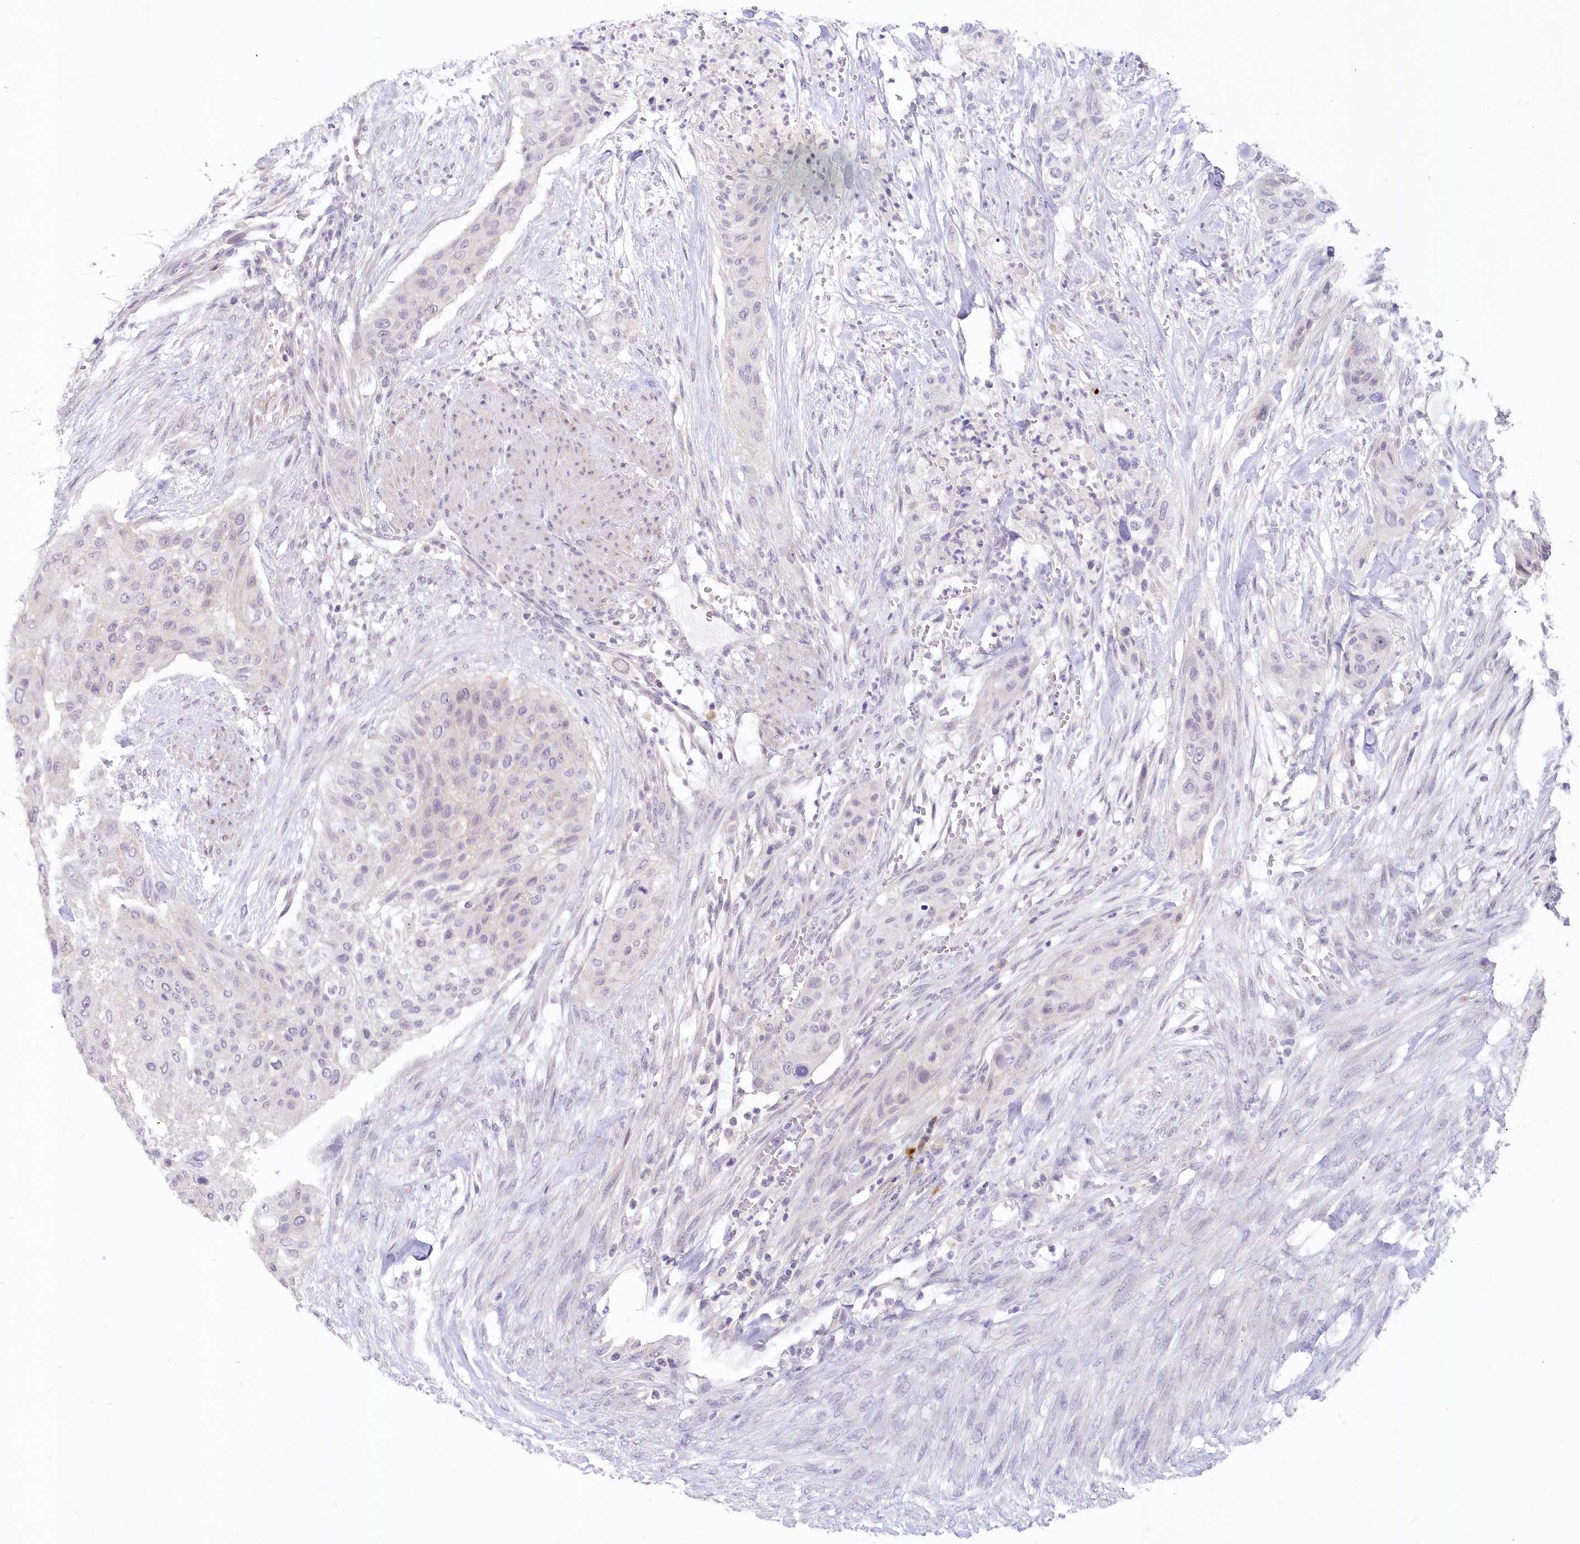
{"staining": {"intensity": "negative", "quantity": "none", "location": "none"}, "tissue": "urothelial cancer", "cell_type": "Tumor cells", "image_type": "cancer", "snomed": [{"axis": "morphology", "description": "Urothelial carcinoma, High grade"}, {"axis": "topography", "description": "Urinary bladder"}], "caption": "High magnification brightfield microscopy of urothelial carcinoma (high-grade) stained with DAB (brown) and counterstained with hematoxylin (blue): tumor cells show no significant positivity.", "gene": "SNED1", "patient": {"sex": "male", "age": 35}}